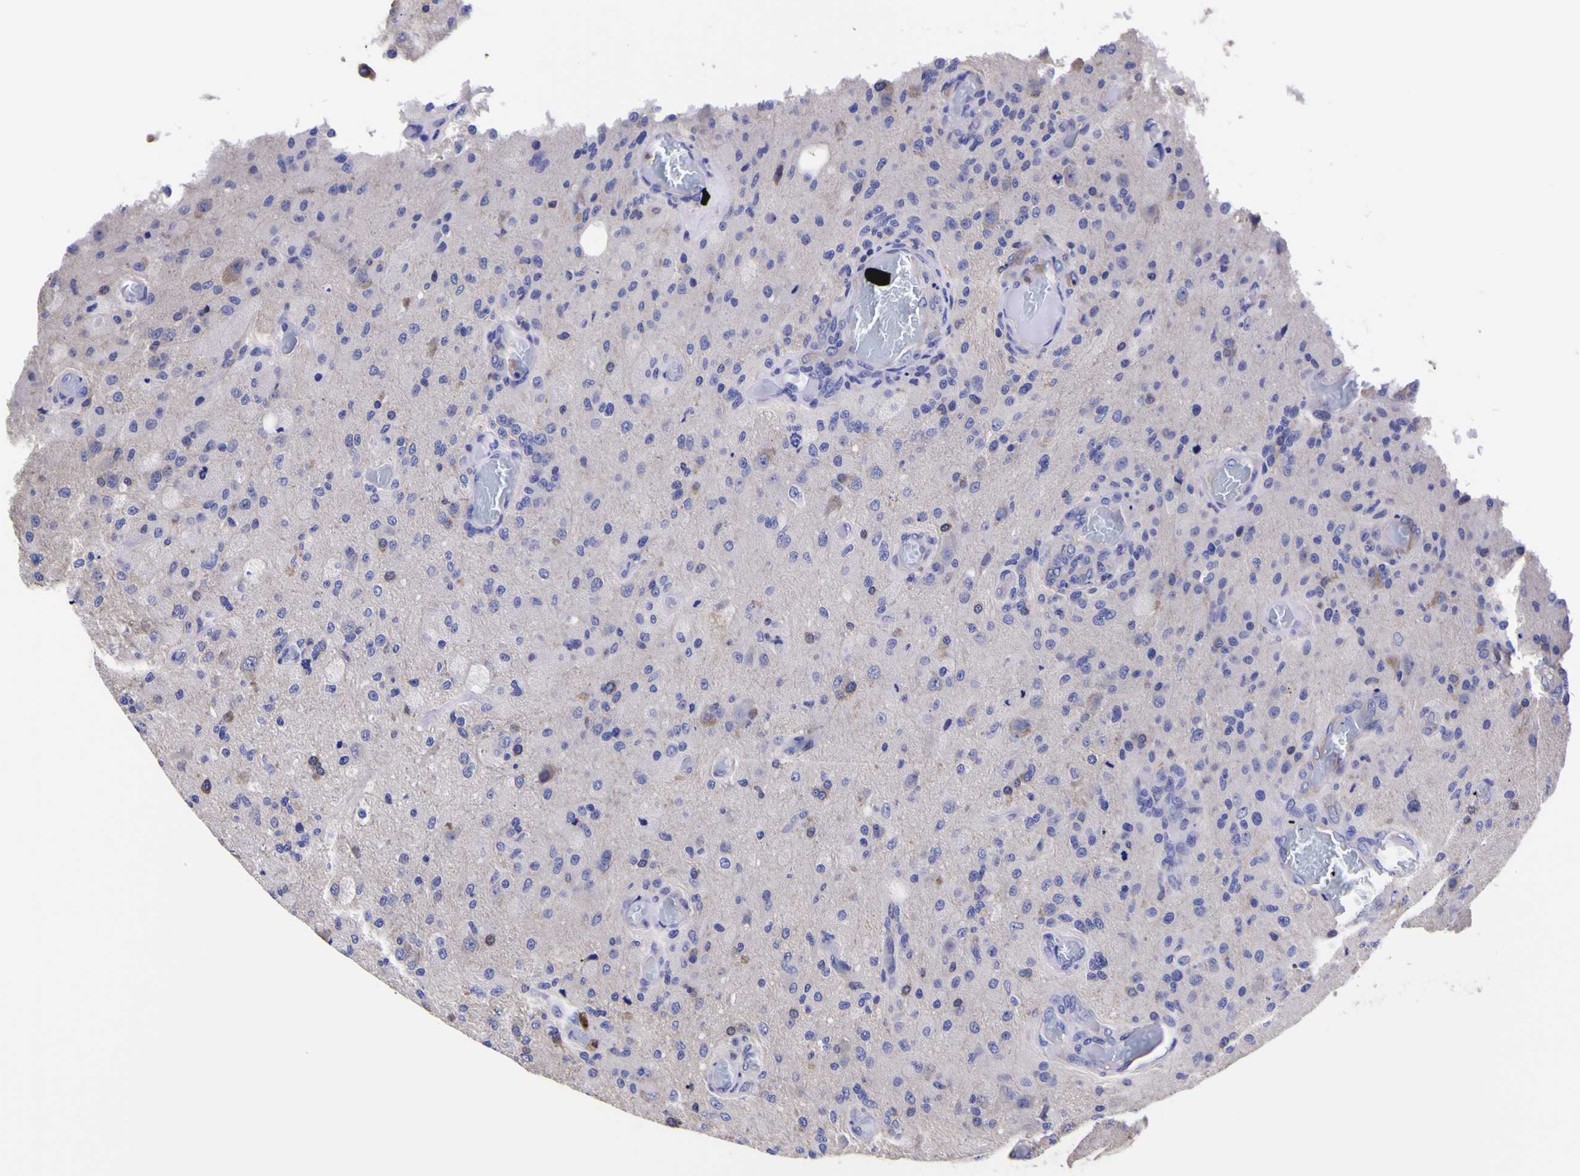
{"staining": {"intensity": "negative", "quantity": "none", "location": "none"}, "tissue": "glioma", "cell_type": "Tumor cells", "image_type": "cancer", "snomed": [{"axis": "morphology", "description": "Normal tissue, NOS"}, {"axis": "morphology", "description": "Glioma, malignant, High grade"}, {"axis": "topography", "description": "Cerebral cortex"}], "caption": "The photomicrograph shows no staining of tumor cells in glioma.", "gene": "MAPK14", "patient": {"sex": "male", "age": 77}}